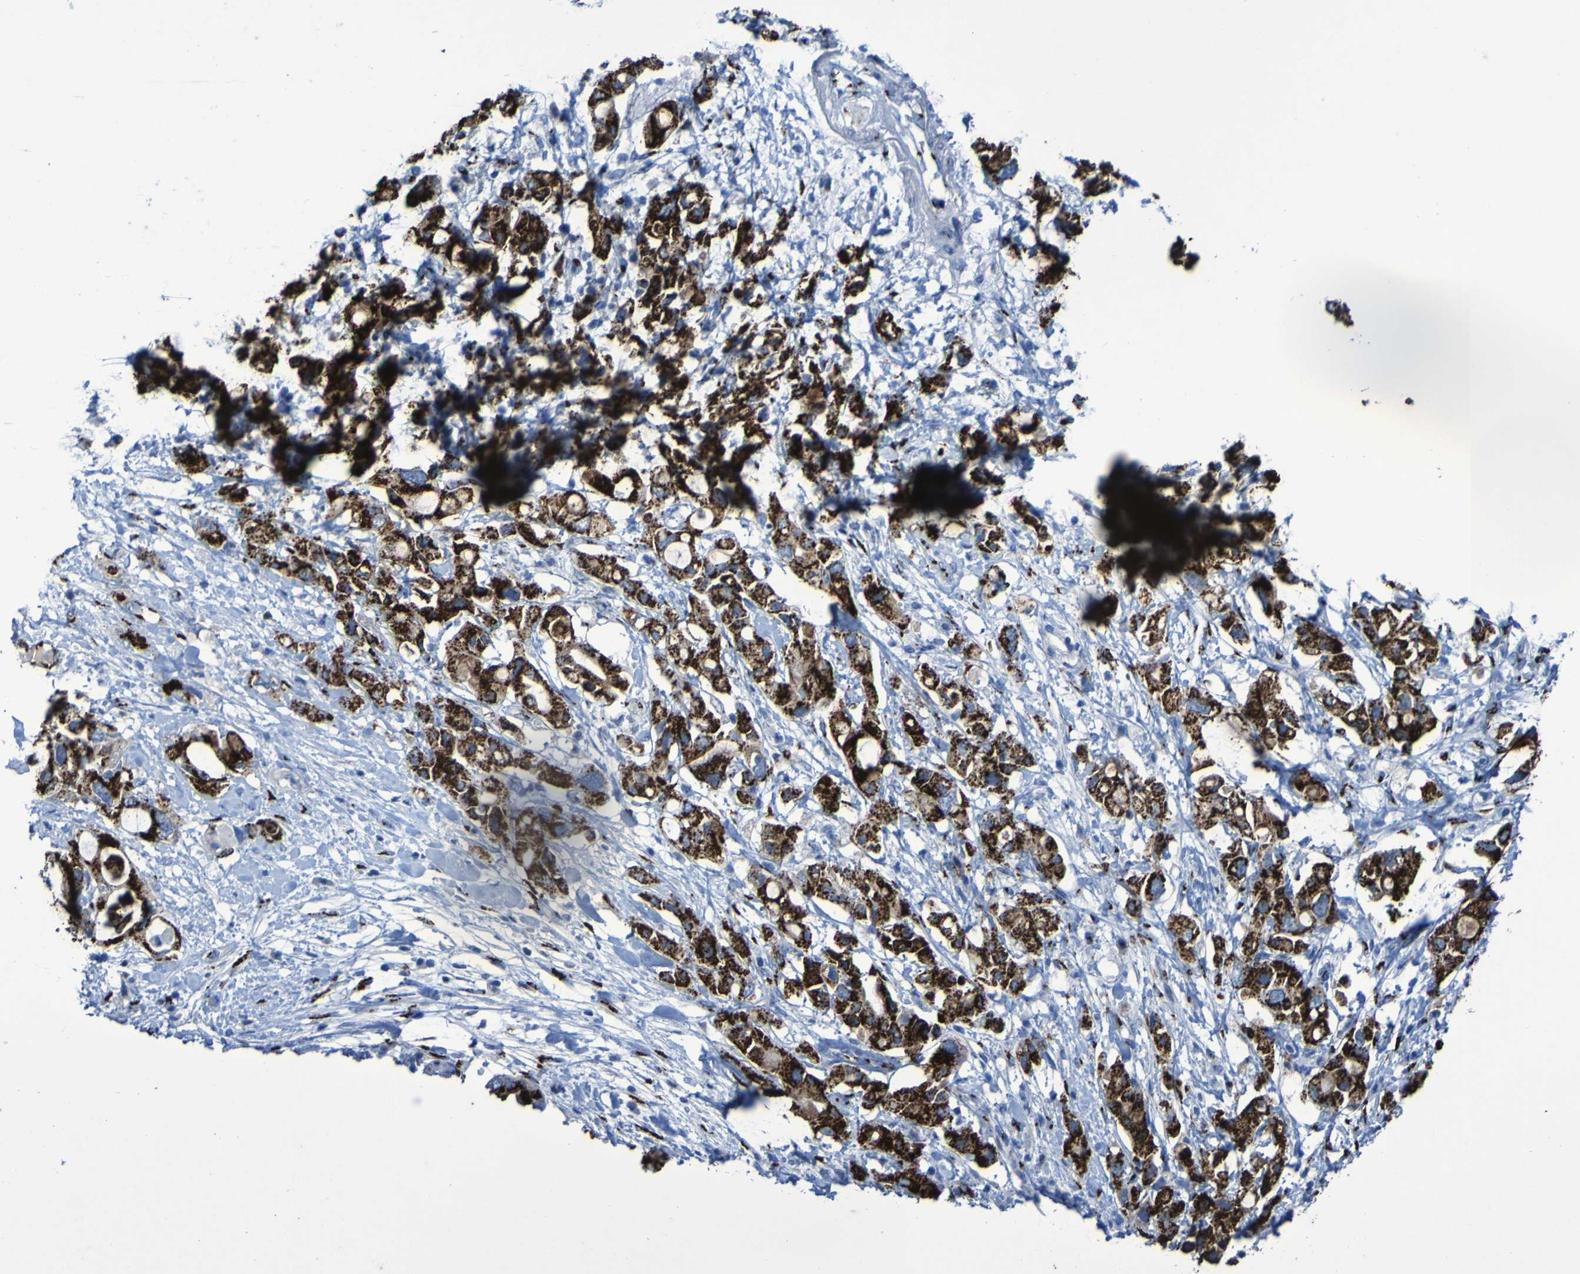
{"staining": {"intensity": "strong", "quantity": ">75%", "location": "cytoplasmic/membranous"}, "tissue": "pancreatic cancer", "cell_type": "Tumor cells", "image_type": "cancer", "snomed": [{"axis": "morphology", "description": "Adenocarcinoma, NOS"}, {"axis": "topography", "description": "Pancreas"}], "caption": "Tumor cells demonstrate high levels of strong cytoplasmic/membranous staining in approximately >75% of cells in human pancreatic adenocarcinoma.", "gene": "GOLM1", "patient": {"sex": "female", "age": 56}}